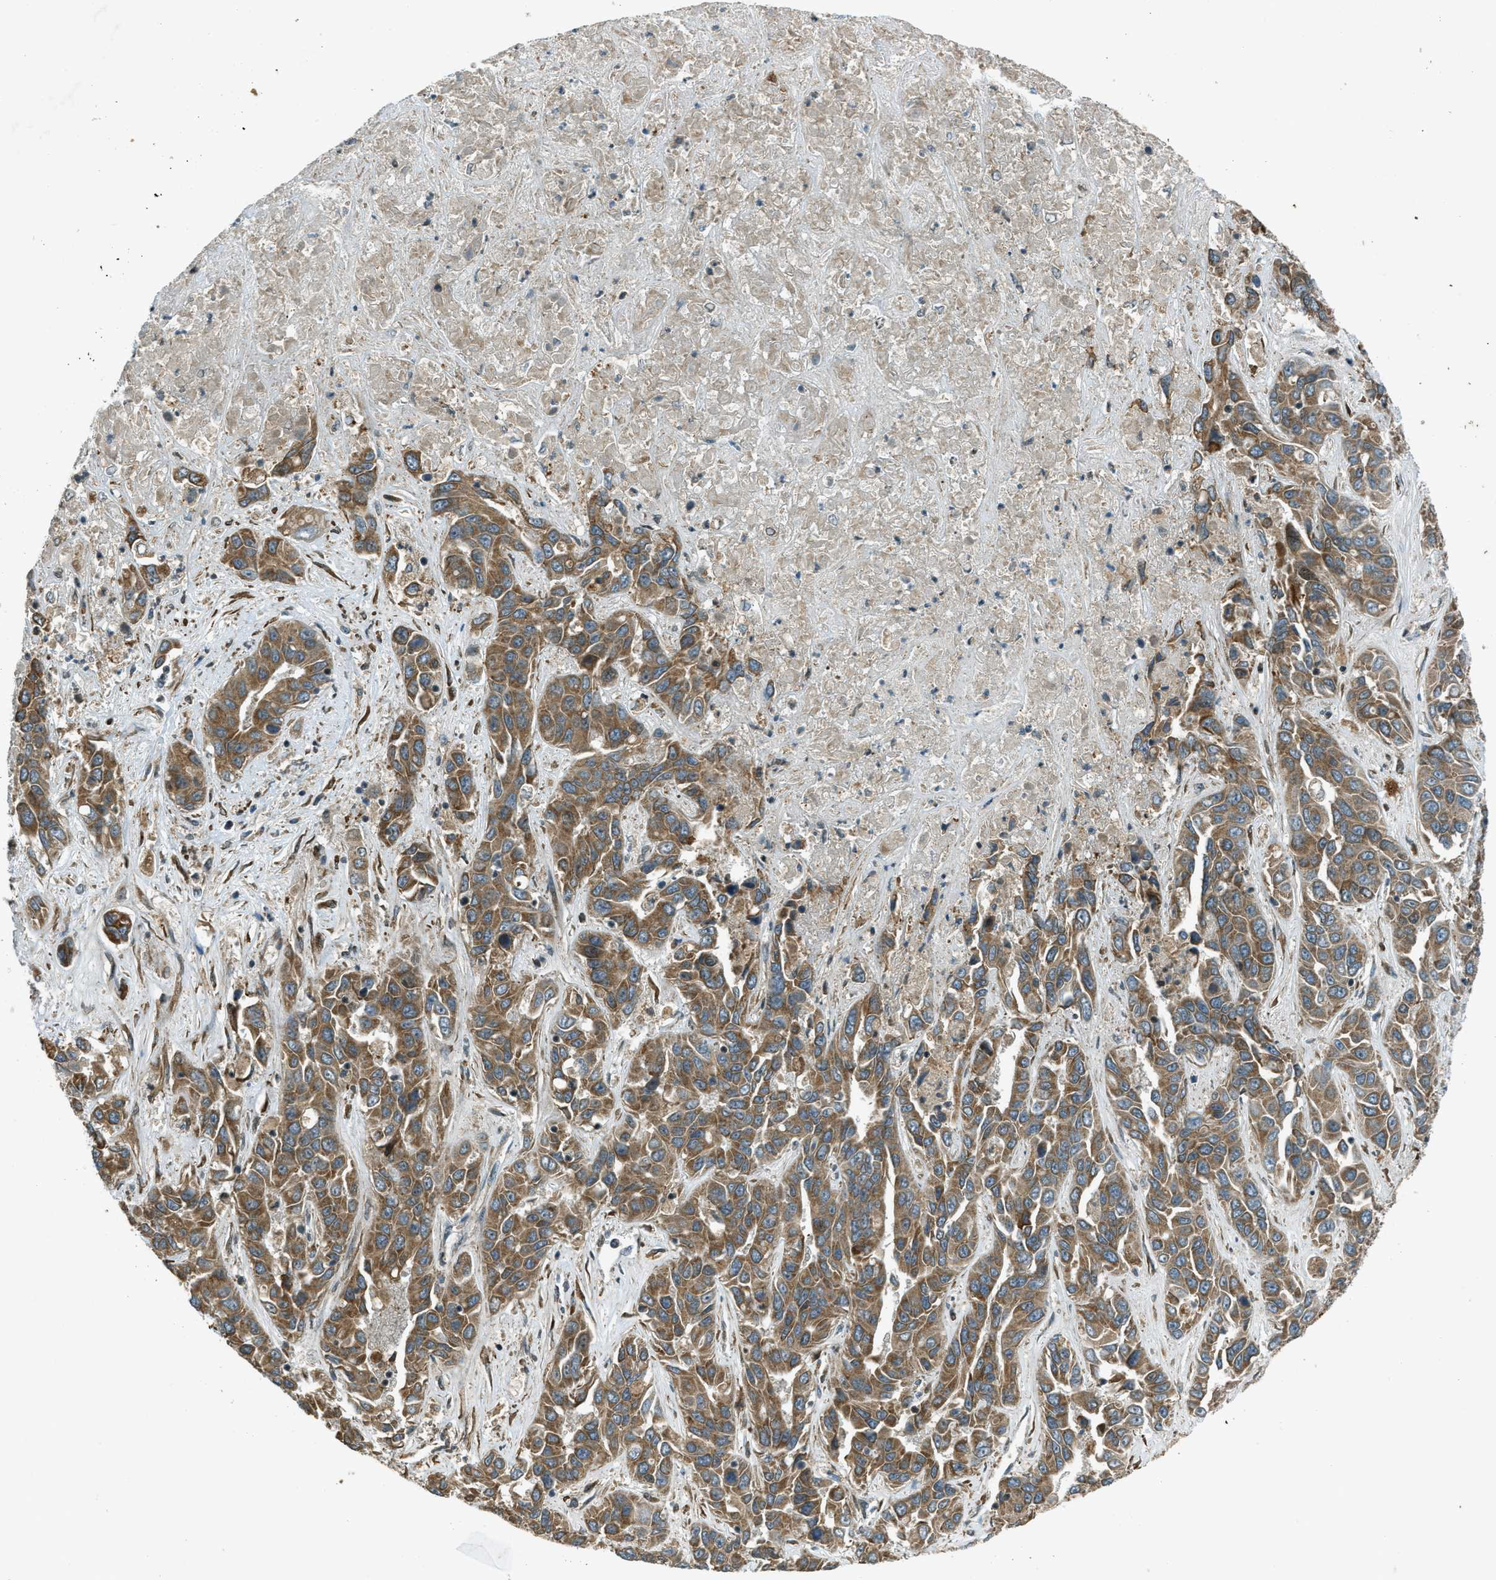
{"staining": {"intensity": "moderate", "quantity": ">75%", "location": "cytoplasmic/membranous"}, "tissue": "liver cancer", "cell_type": "Tumor cells", "image_type": "cancer", "snomed": [{"axis": "morphology", "description": "Cholangiocarcinoma"}, {"axis": "topography", "description": "Liver"}], "caption": "A photomicrograph of cholangiocarcinoma (liver) stained for a protein displays moderate cytoplasmic/membranous brown staining in tumor cells. (IHC, brightfield microscopy, high magnification).", "gene": "EIF2AK3", "patient": {"sex": "female", "age": 52}}